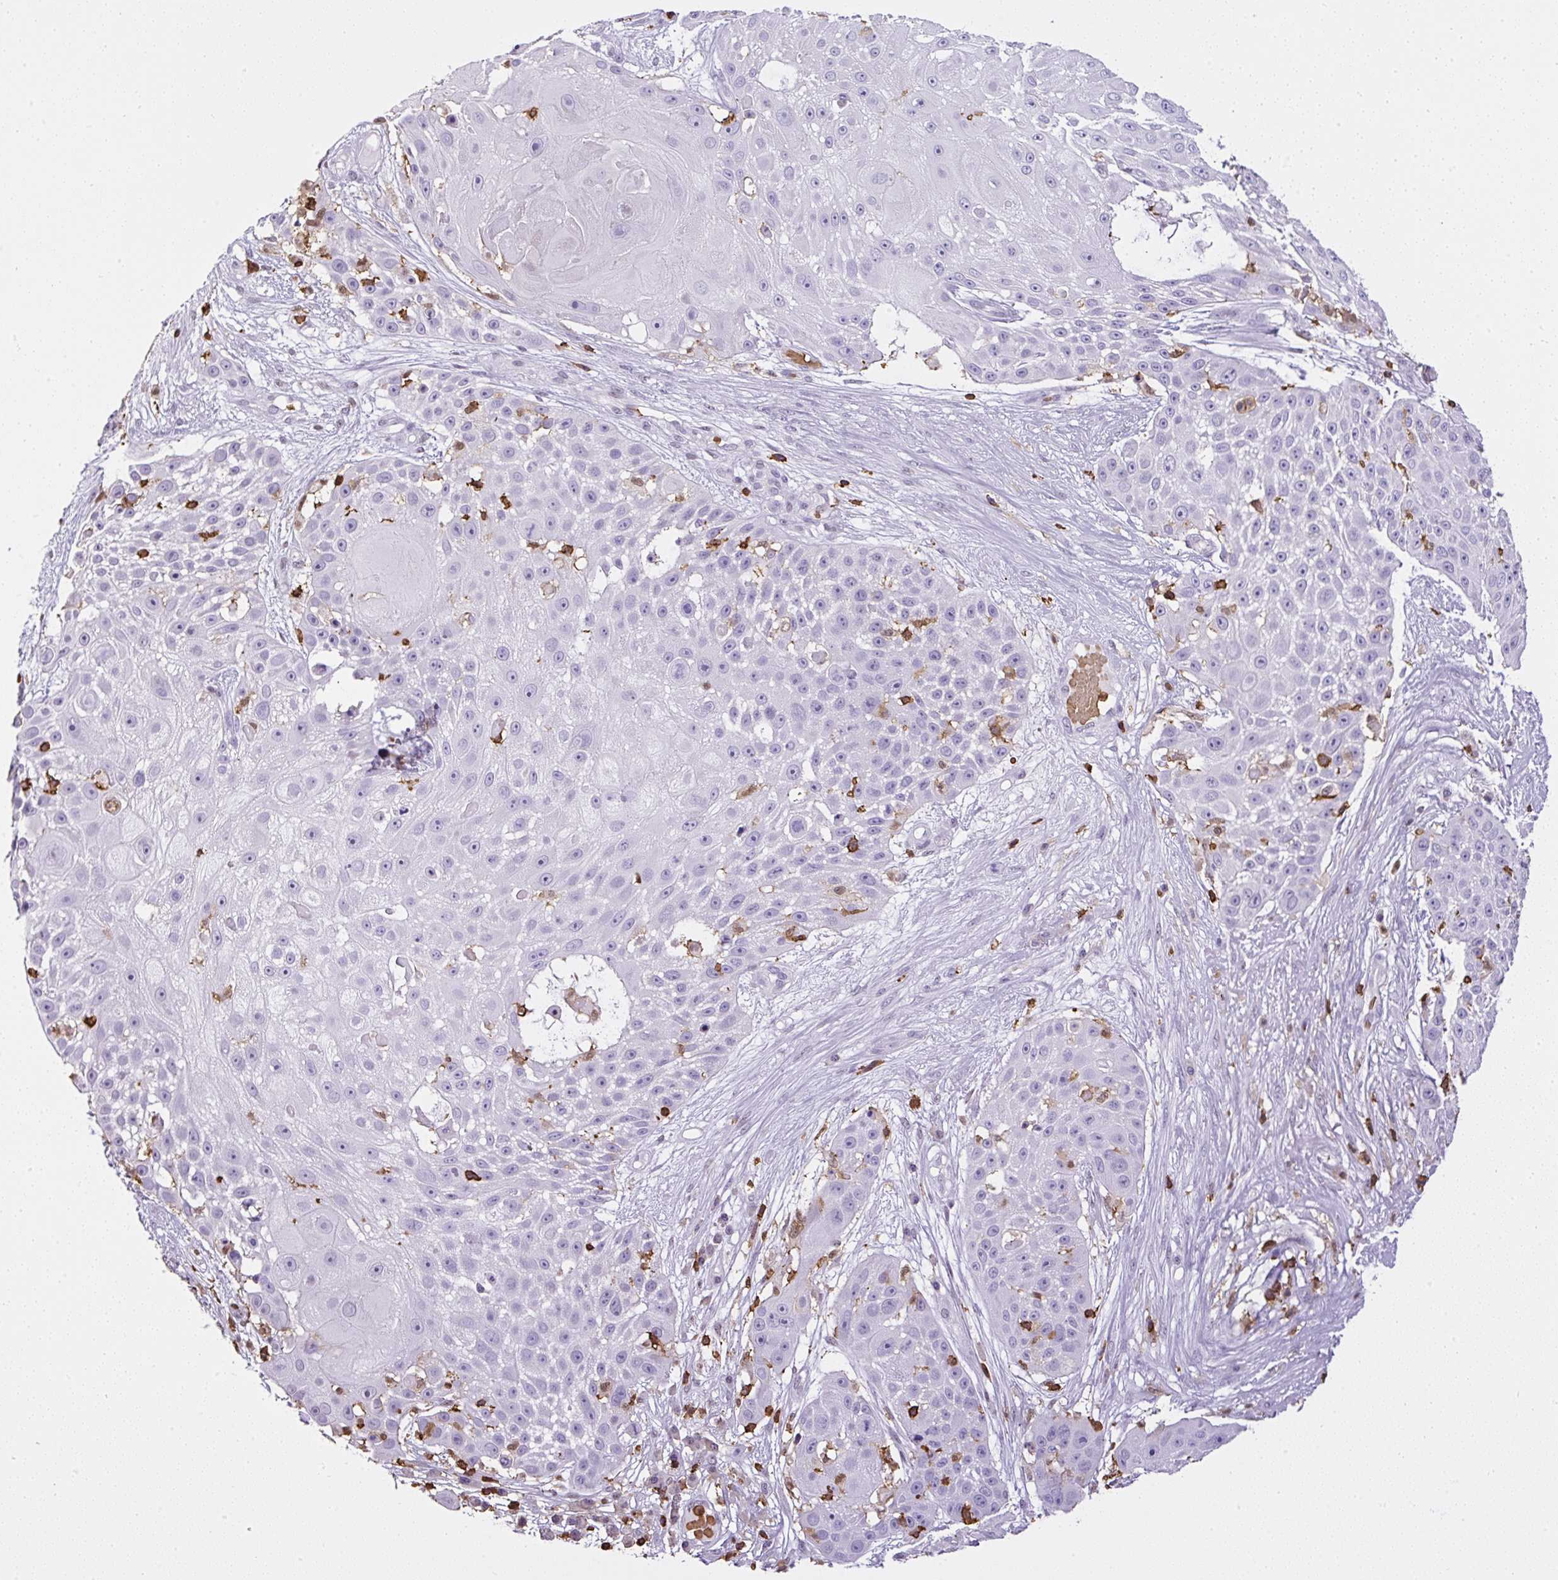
{"staining": {"intensity": "negative", "quantity": "none", "location": "none"}, "tissue": "skin cancer", "cell_type": "Tumor cells", "image_type": "cancer", "snomed": [{"axis": "morphology", "description": "Squamous cell carcinoma, NOS"}, {"axis": "topography", "description": "Skin"}], "caption": "Immunohistochemistry image of neoplastic tissue: human skin squamous cell carcinoma stained with DAB (3,3'-diaminobenzidine) reveals no significant protein positivity in tumor cells. The staining was performed using DAB to visualize the protein expression in brown, while the nuclei were stained in blue with hematoxylin (Magnification: 20x).", "gene": "FAM228B", "patient": {"sex": "female", "age": 86}}